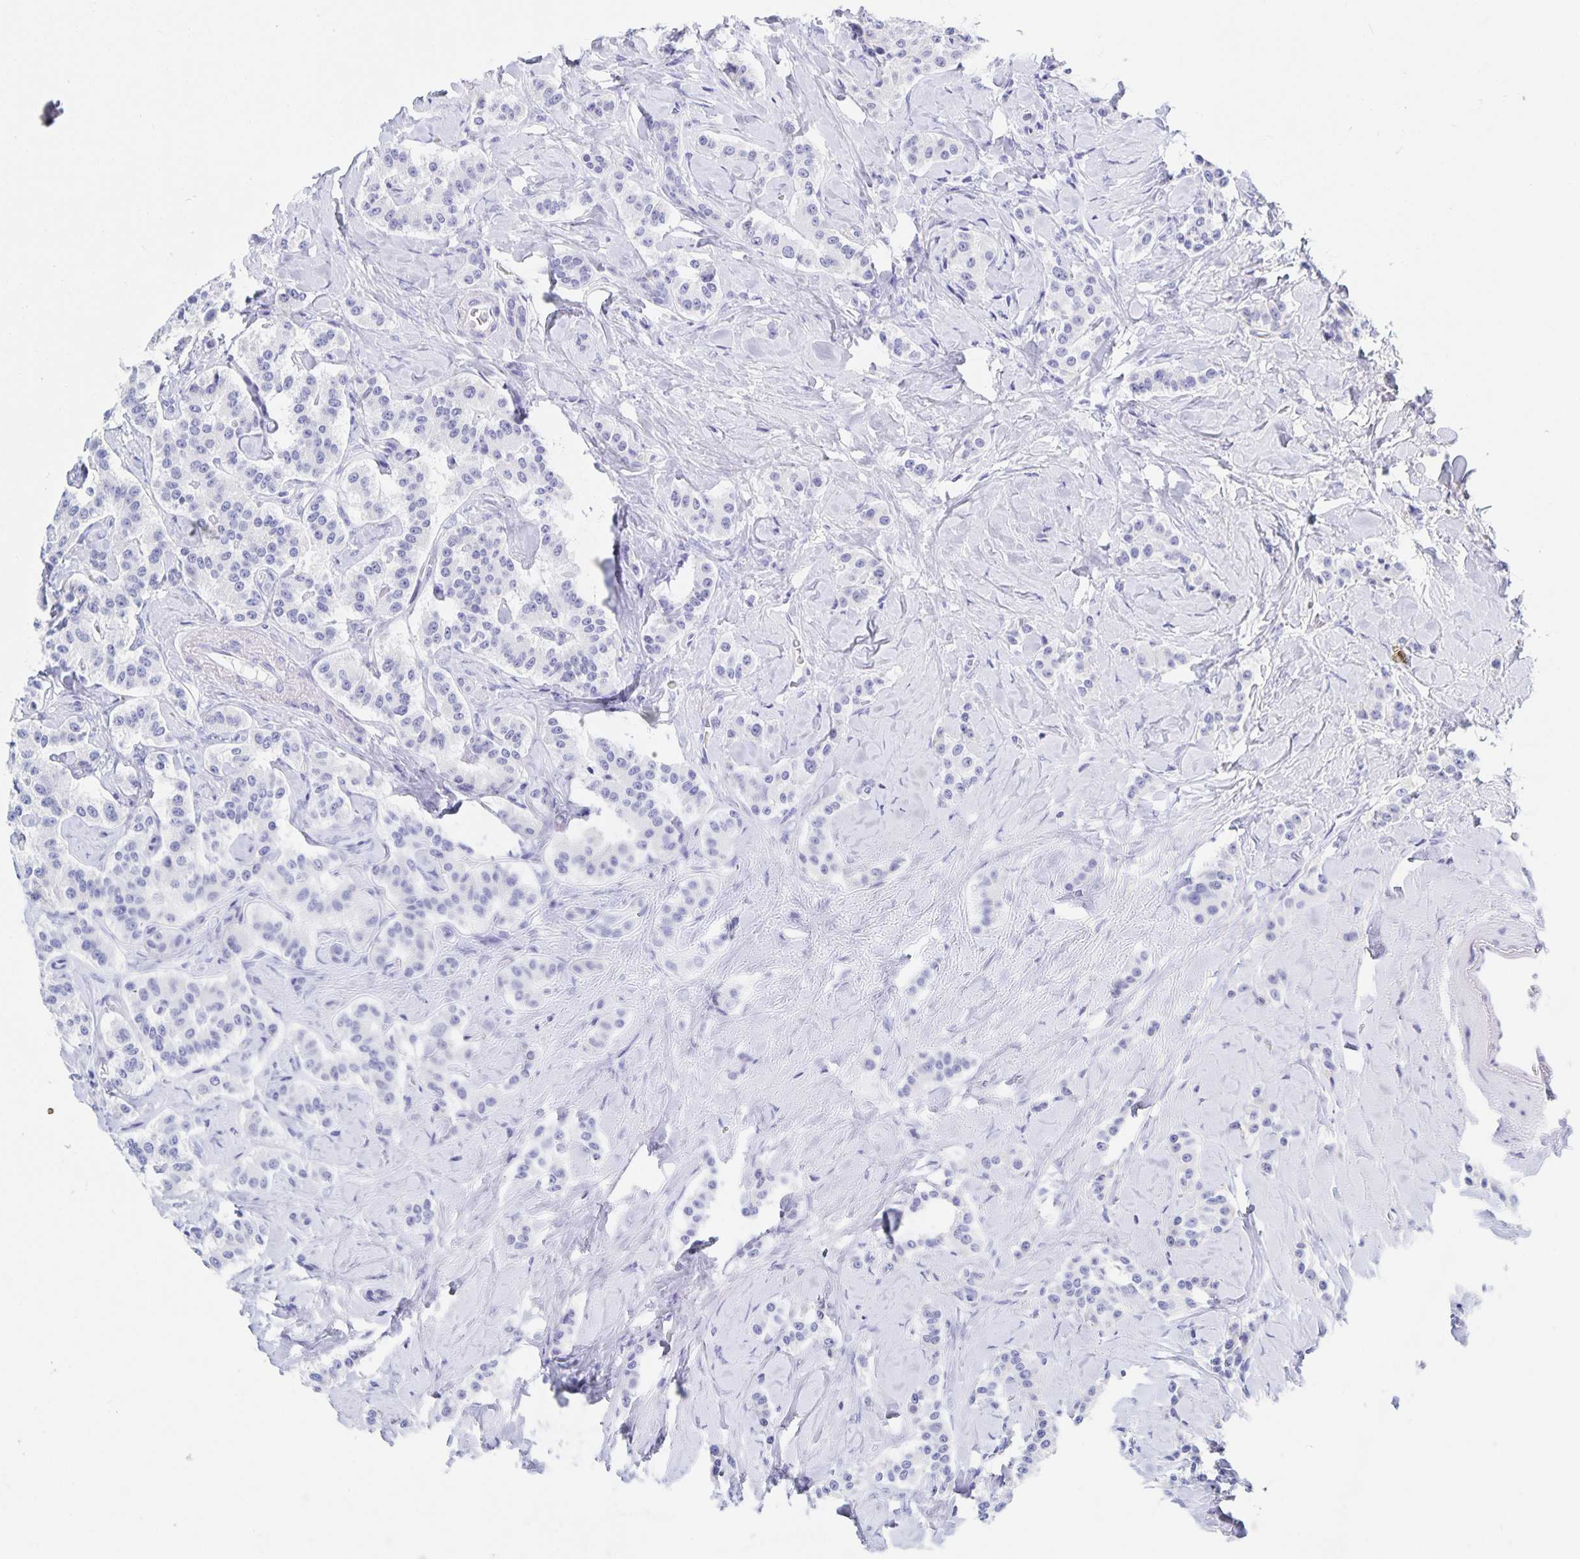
{"staining": {"intensity": "negative", "quantity": "none", "location": "none"}, "tissue": "carcinoid", "cell_type": "Tumor cells", "image_type": "cancer", "snomed": [{"axis": "morphology", "description": "Normal tissue, NOS"}, {"axis": "morphology", "description": "Carcinoid, malignant, NOS"}, {"axis": "topography", "description": "Pancreas"}], "caption": "This is a photomicrograph of immunohistochemistry staining of malignant carcinoid, which shows no positivity in tumor cells.", "gene": "DMBT1", "patient": {"sex": "male", "age": 36}}